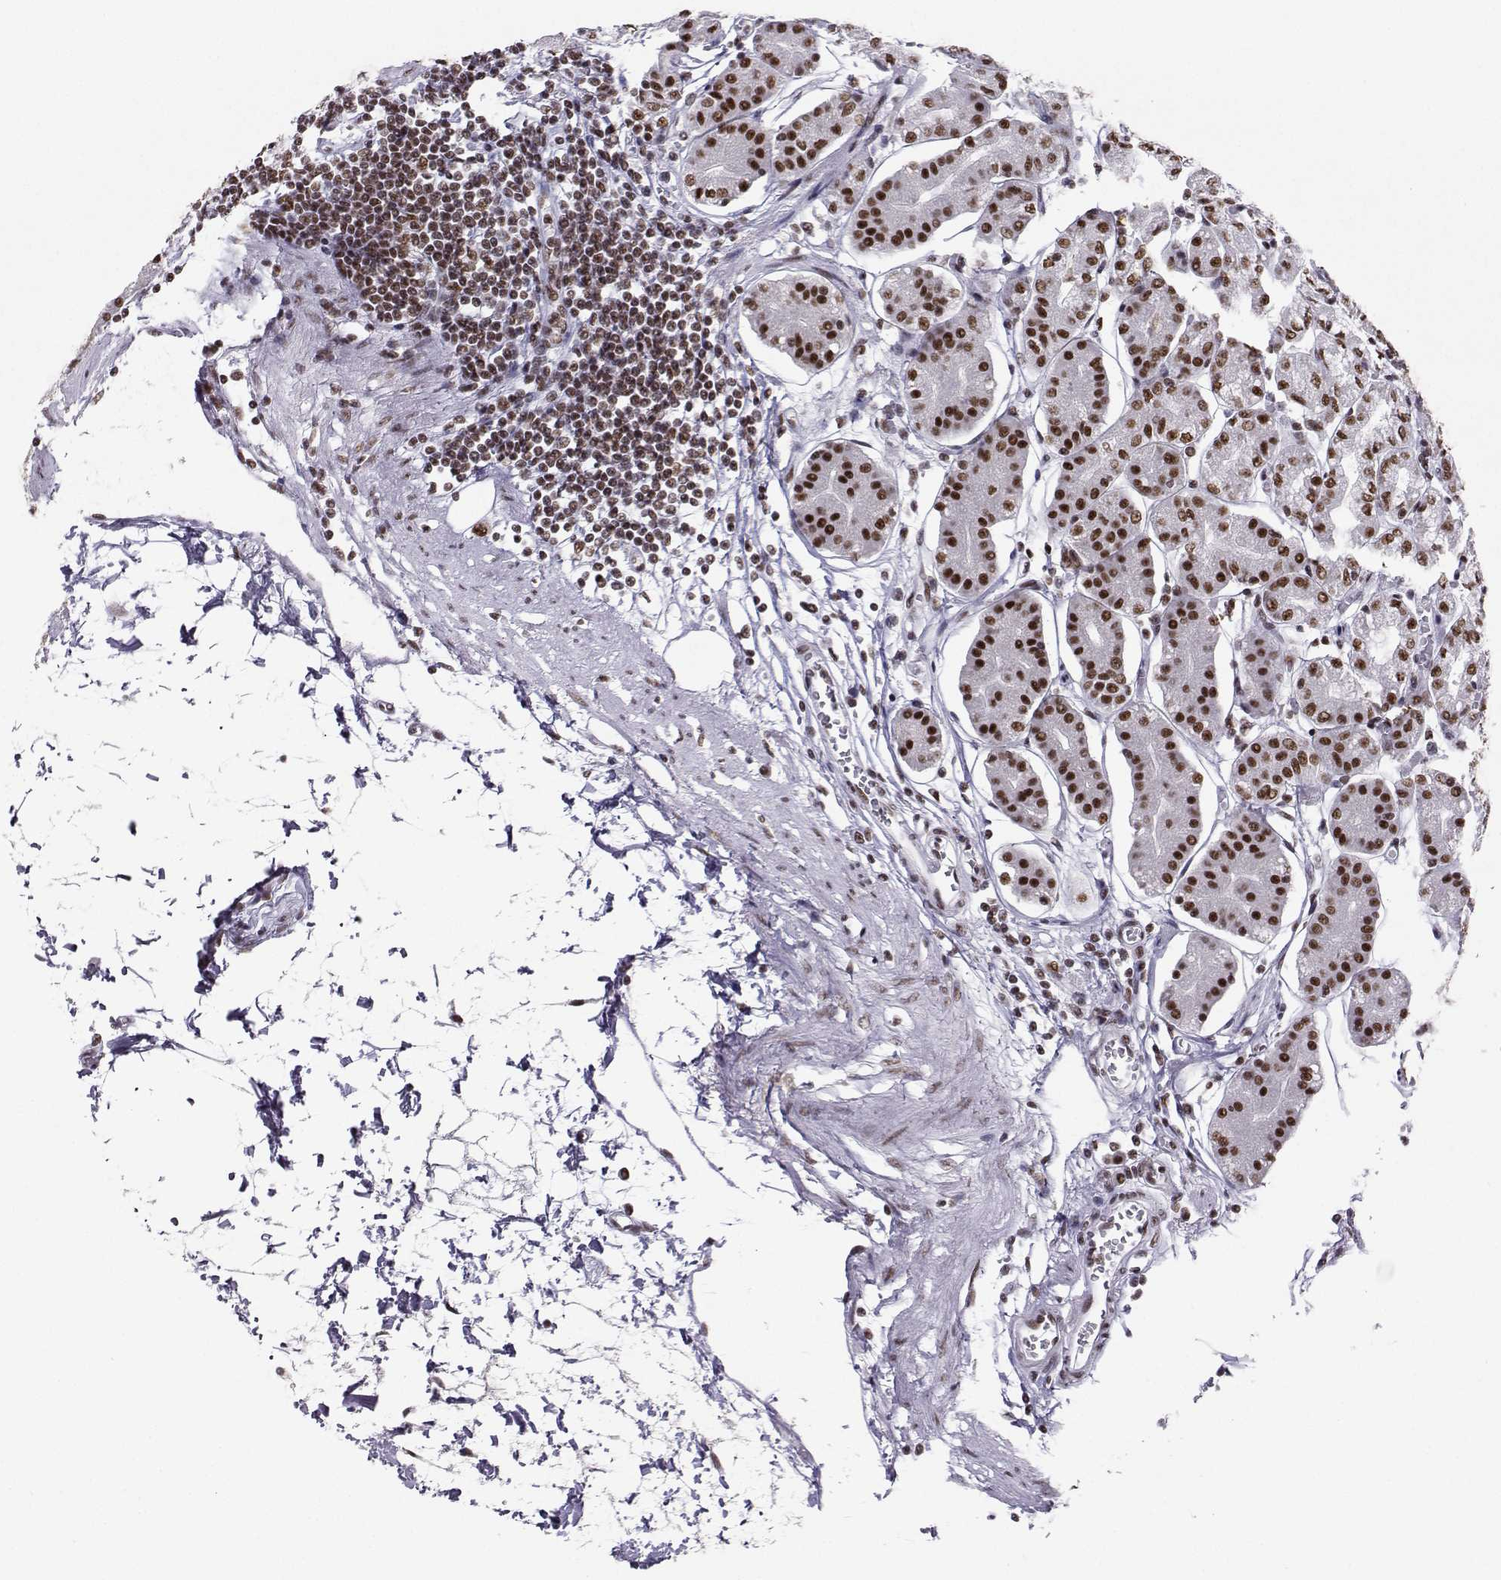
{"staining": {"intensity": "strong", "quantity": "25%-75%", "location": "nuclear"}, "tissue": "stomach", "cell_type": "Glandular cells", "image_type": "normal", "snomed": [{"axis": "morphology", "description": "Normal tissue, NOS"}, {"axis": "topography", "description": "Skeletal muscle"}, {"axis": "topography", "description": "Stomach"}], "caption": "This histopathology image displays immunohistochemistry (IHC) staining of normal stomach, with high strong nuclear expression in about 25%-75% of glandular cells.", "gene": "SNRPB2", "patient": {"sex": "female", "age": 57}}